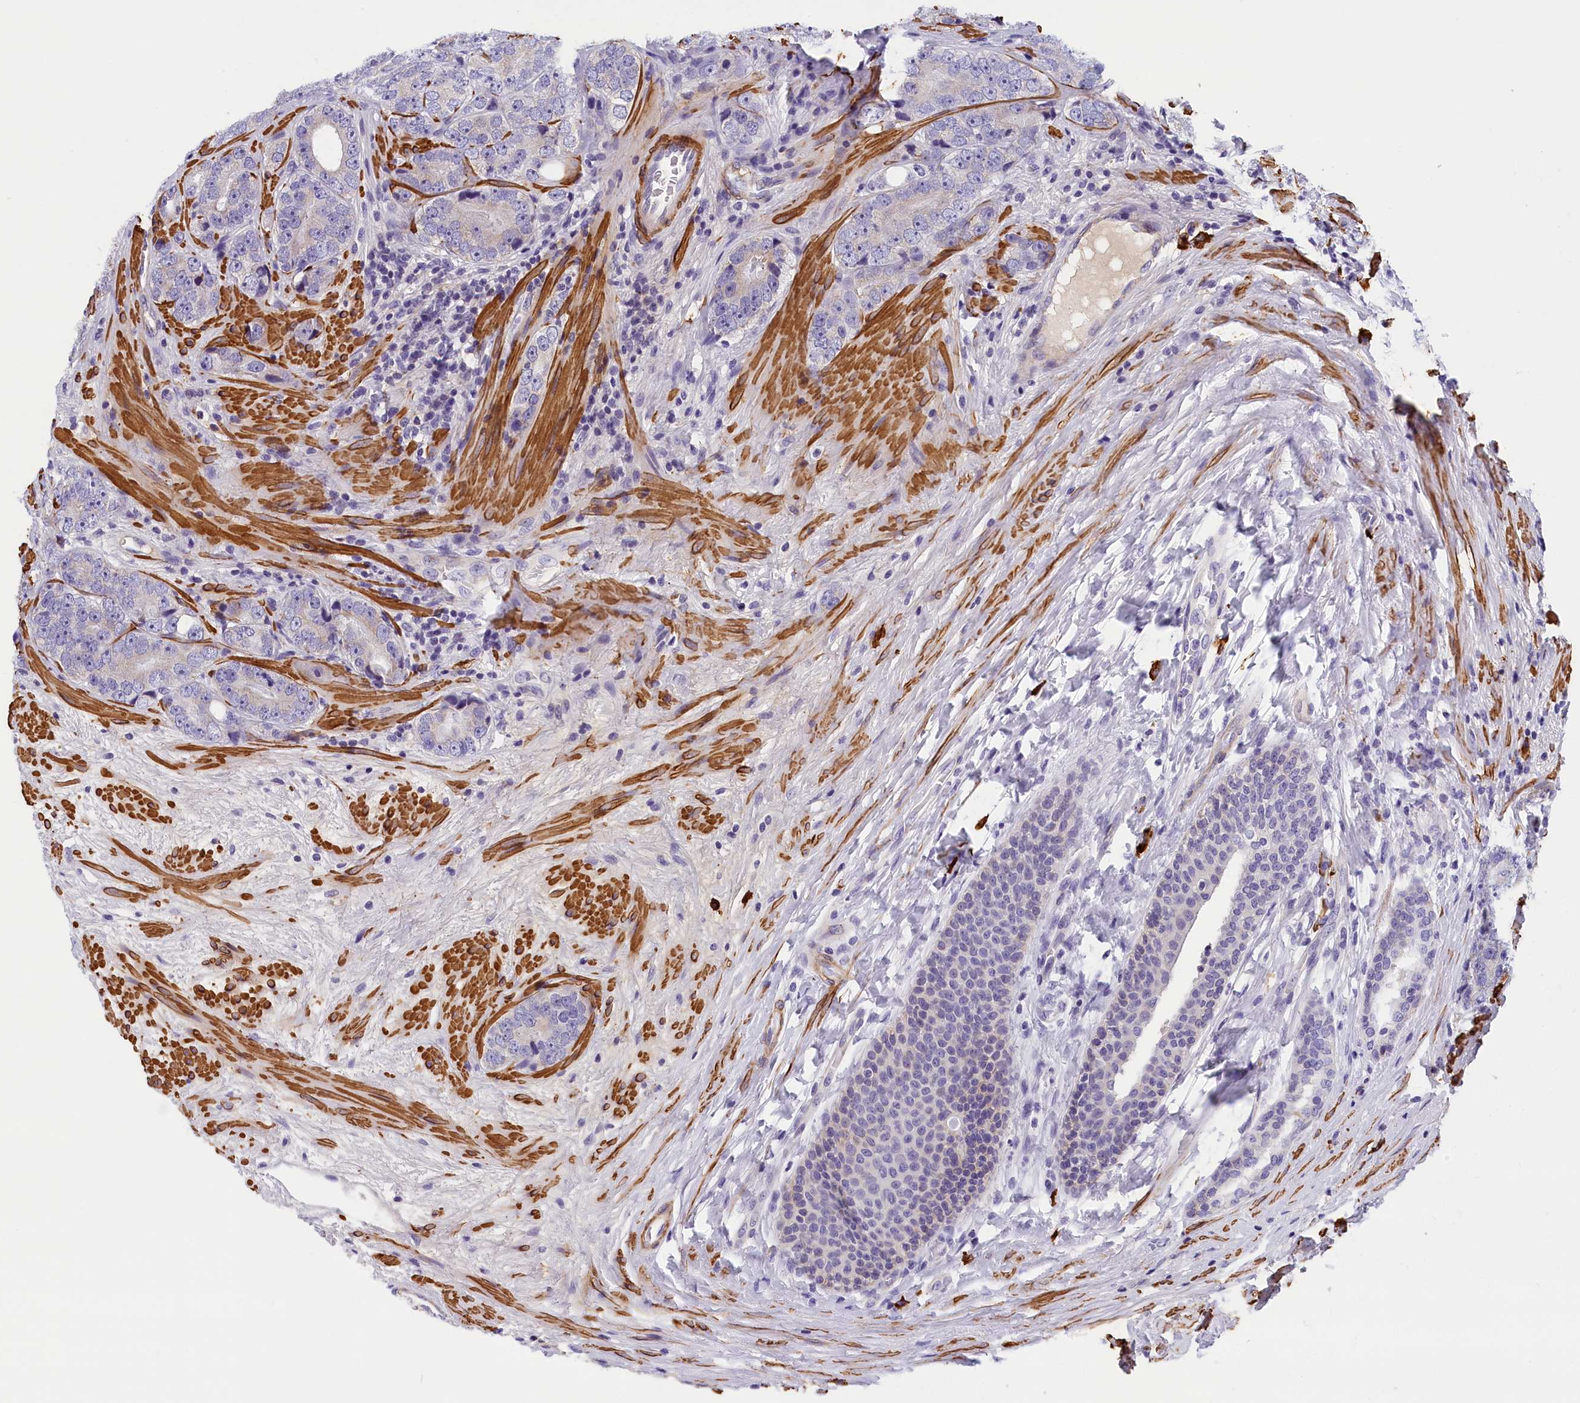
{"staining": {"intensity": "negative", "quantity": "none", "location": "none"}, "tissue": "prostate cancer", "cell_type": "Tumor cells", "image_type": "cancer", "snomed": [{"axis": "morphology", "description": "Adenocarcinoma, High grade"}, {"axis": "topography", "description": "Prostate"}], "caption": "Prostate high-grade adenocarcinoma was stained to show a protein in brown. There is no significant positivity in tumor cells. The staining was performed using DAB to visualize the protein expression in brown, while the nuclei were stained in blue with hematoxylin (Magnification: 20x).", "gene": "BCL2L13", "patient": {"sex": "male", "age": 56}}